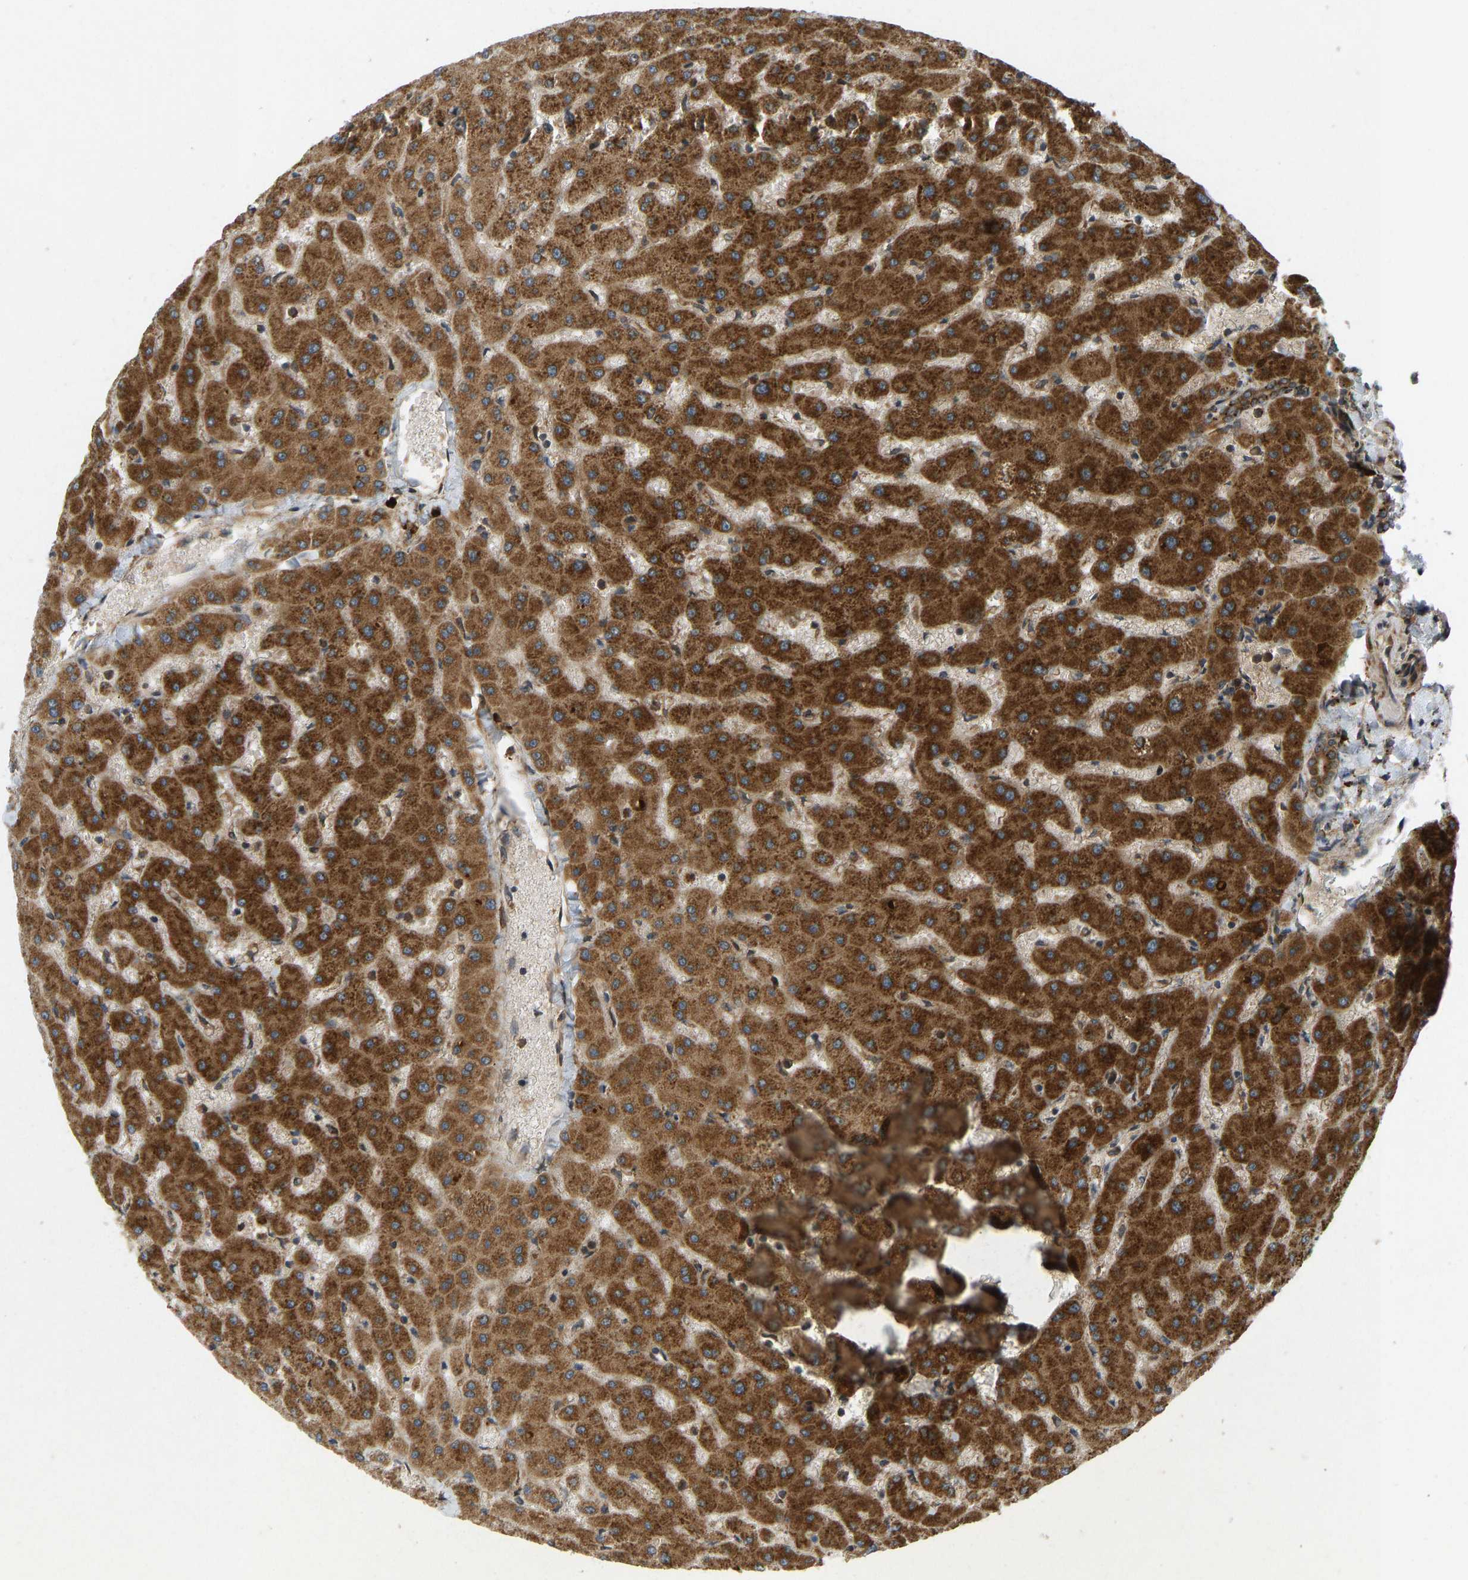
{"staining": {"intensity": "strong", "quantity": ">75%", "location": "cytoplasmic/membranous"}, "tissue": "liver", "cell_type": "Cholangiocytes", "image_type": "normal", "snomed": [{"axis": "morphology", "description": "Normal tissue, NOS"}, {"axis": "topography", "description": "Liver"}], "caption": "IHC image of unremarkable liver stained for a protein (brown), which reveals high levels of strong cytoplasmic/membranous staining in about >75% of cholangiocytes.", "gene": "RPN2", "patient": {"sex": "female", "age": 63}}